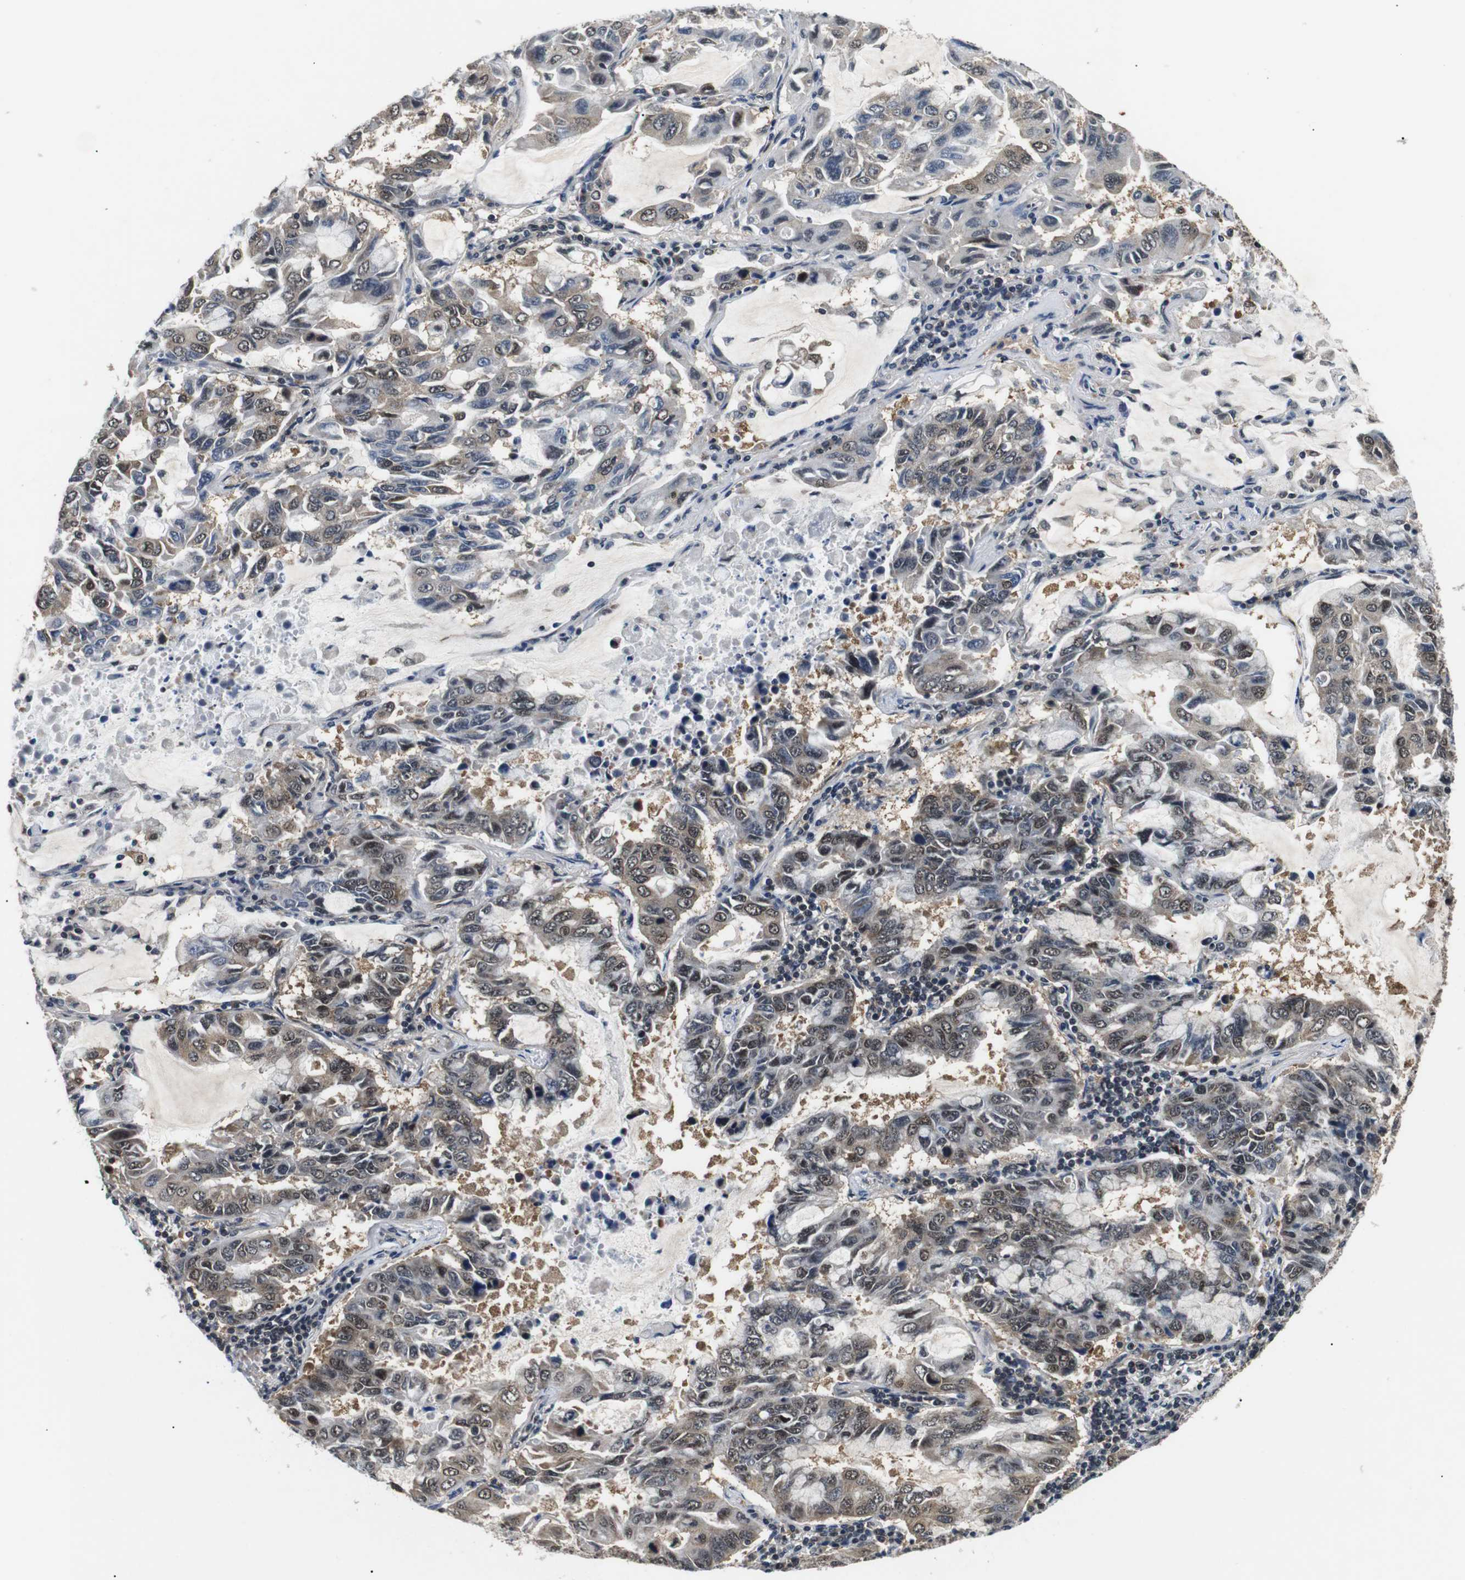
{"staining": {"intensity": "weak", "quantity": ">75%", "location": "cytoplasmic/membranous,nuclear"}, "tissue": "lung cancer", "cell_type": "Tumor cells", "image_type": "cancer", "snomed": [{"axis": "morphology", "description": "Adenocarcinoma, NOS"}, {"axis": "topography", "description": "Lung"}], "caption": "DAB immunohistochemical staining of lung cancer shows weak cytoplasmic/membranous and nuclear protein expression in about >75% of tumor cells.", "gene": "SKP1", "patient": {"sex": "male", "age": 64}}